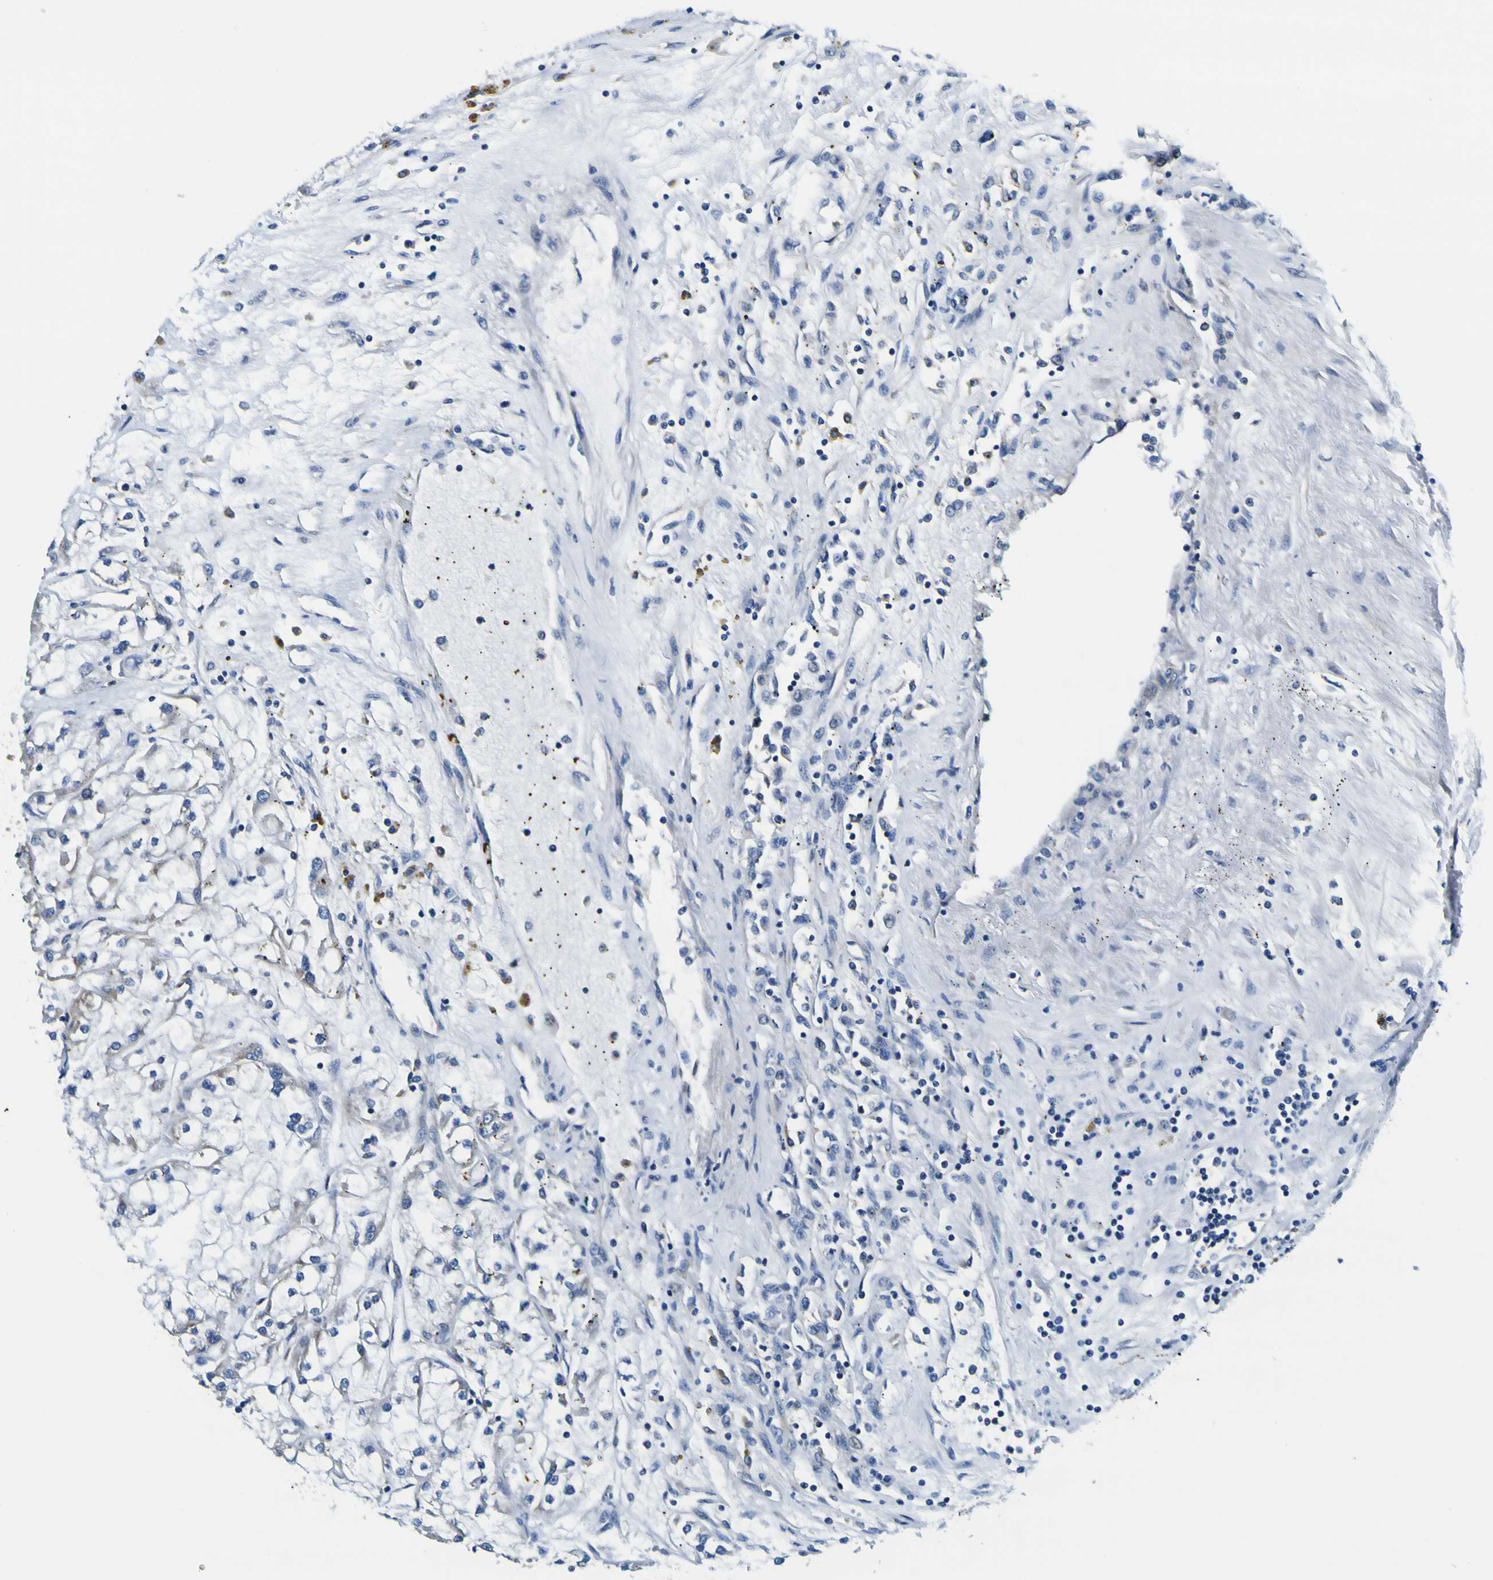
{"staining": {"intensity": "moderate", "quantity": "<25%", "location": "cytoplasmic/membranous"}, "tissue": "renal cancer", "cell_type": "Tumor cells", "image_type": "cancer", "snomed": [{"axis": "morphology", "description": "Adenocarcinoma, NOS"}, {"axis": "topography", "description": "Kidney"}], "caption": "Protein expression analysis of human adenocarcinoma (renal) reveals moderate cytoplasmic/membranous staining in approximately <25% of tumor cells.", "gene": "CLSTN1", "patient": {"sex": "female", "age": 52}}